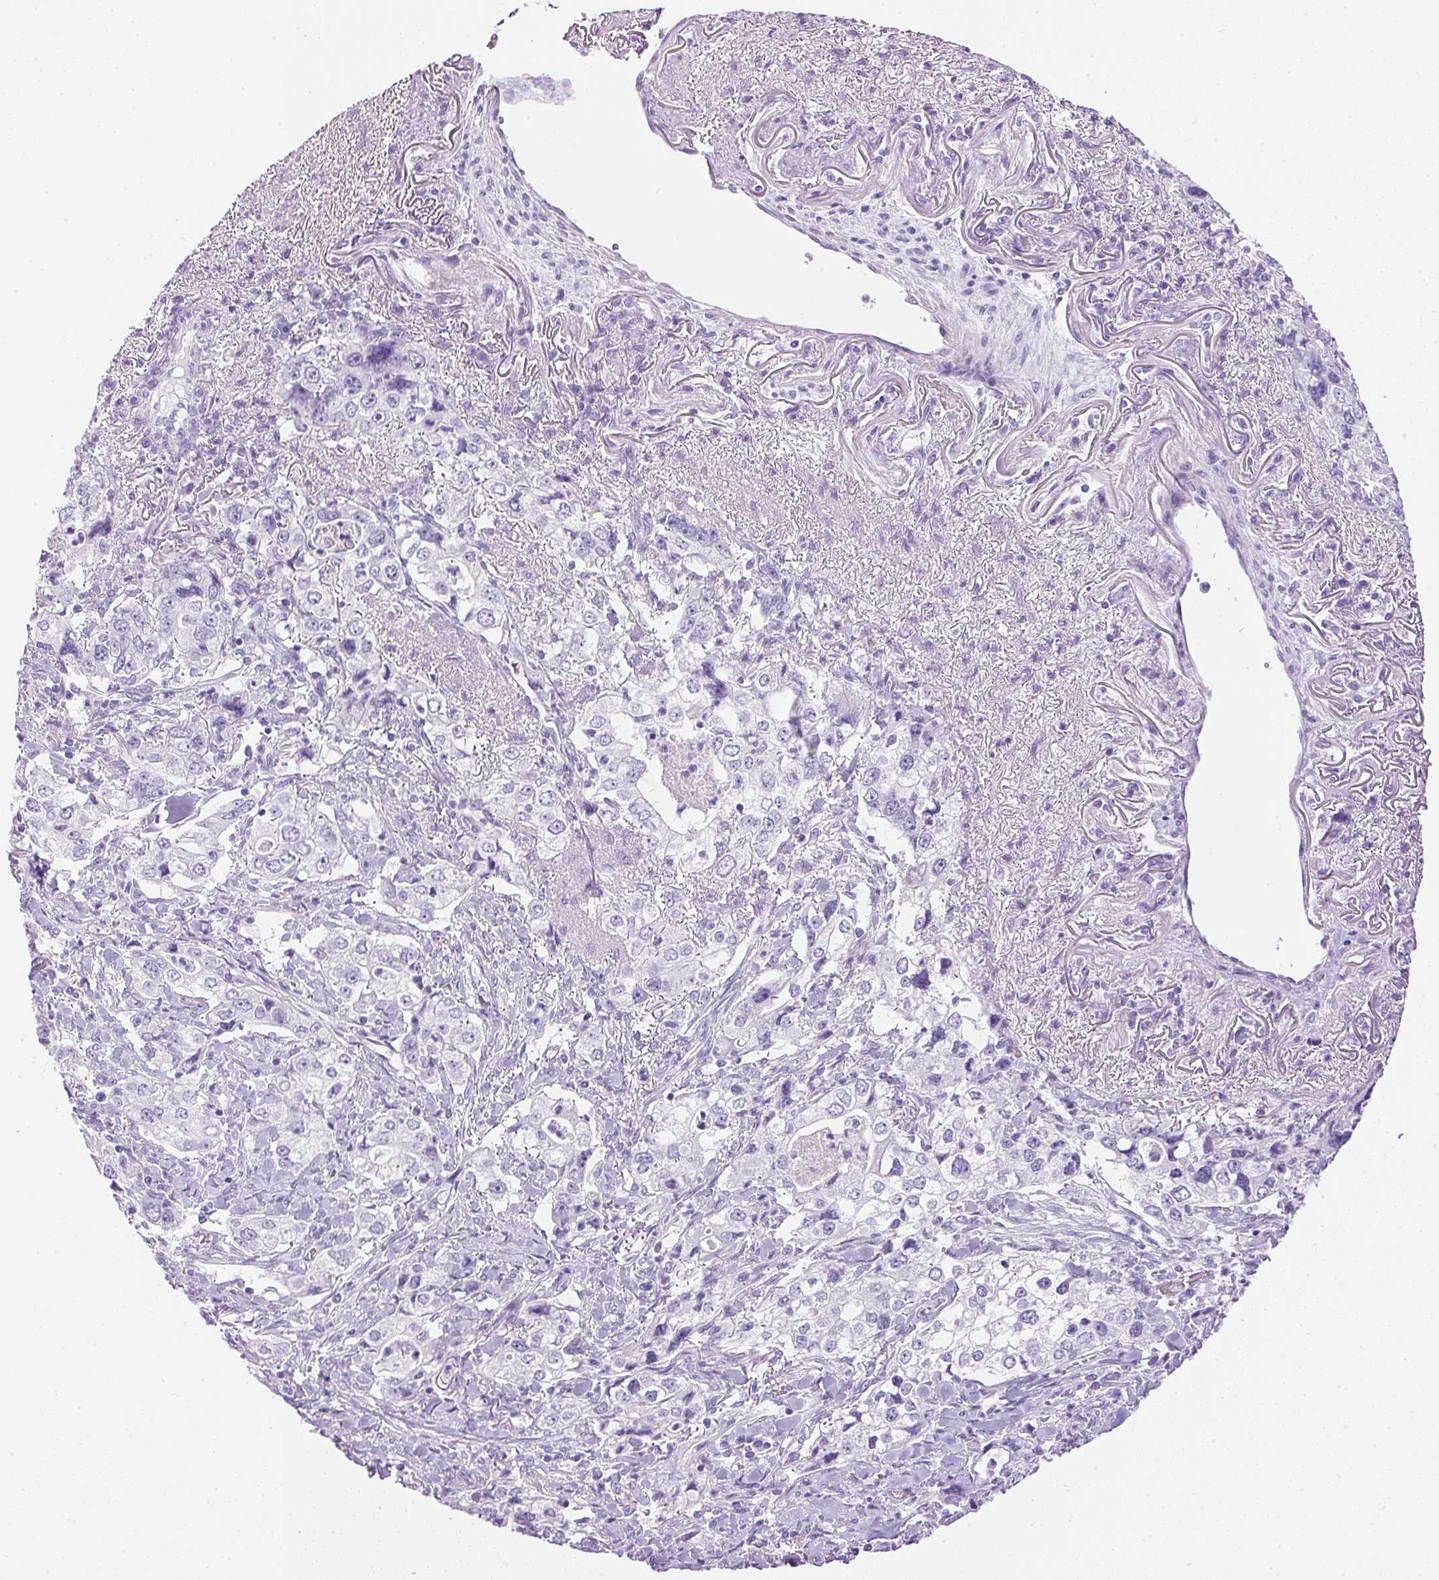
{"staining": {"intensity": "negative", "quantity": "none", "location": "none"}, "tissue": "stomach cancer", "cell_type": "Tumor cells", "image_type": "cancer", "snomed": [{"axis": "morphology", "description": "Adenocarcinoma, NOS"}, {"axis": "topography", "description": "Stomach, upper"}], "caption": "Human adenocarcinoma (stomach) stained for a protein using immunohistochemistry reveals no staining in tumor cells.", "gene": "CTRL", "patient": {"sex": "male", "age": 75}}